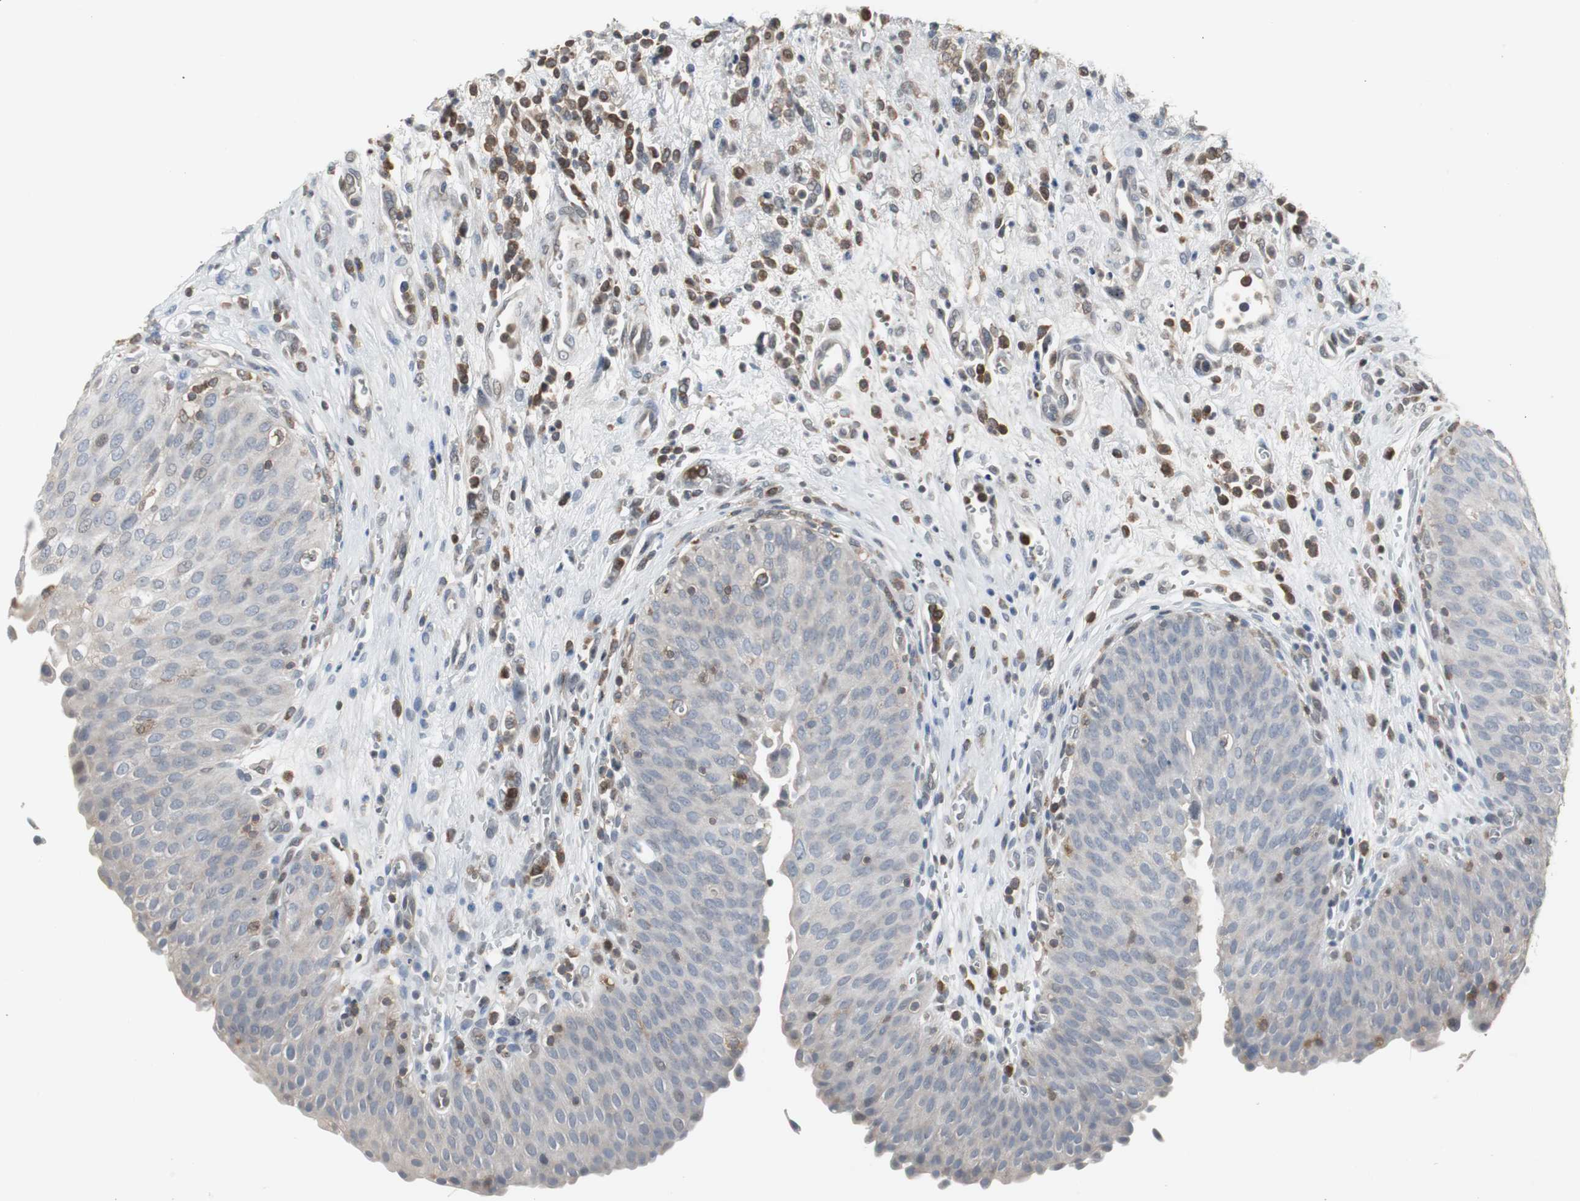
{"staining": {"intensity": "negative", "quantity": "none", "location": "none"}, "tissue": "urinary bladder", "cell_type": "Urothelial cells", "image_type": "normal", "snomed": [{"axis": "morphology", "description": "Normal tissue, NOS"}, {"axis": "morphology", "description": "Dysplasia, NOS"}, {"axis": "topography", "description": "Urinary bladder"}], "caption": "This is an immunohistochemistry (IHC) image of normal urinary bladder. There is no staining in urothelial cells.", "gene": "GRK2", "patient": {"sex": "male", "age": 35}}